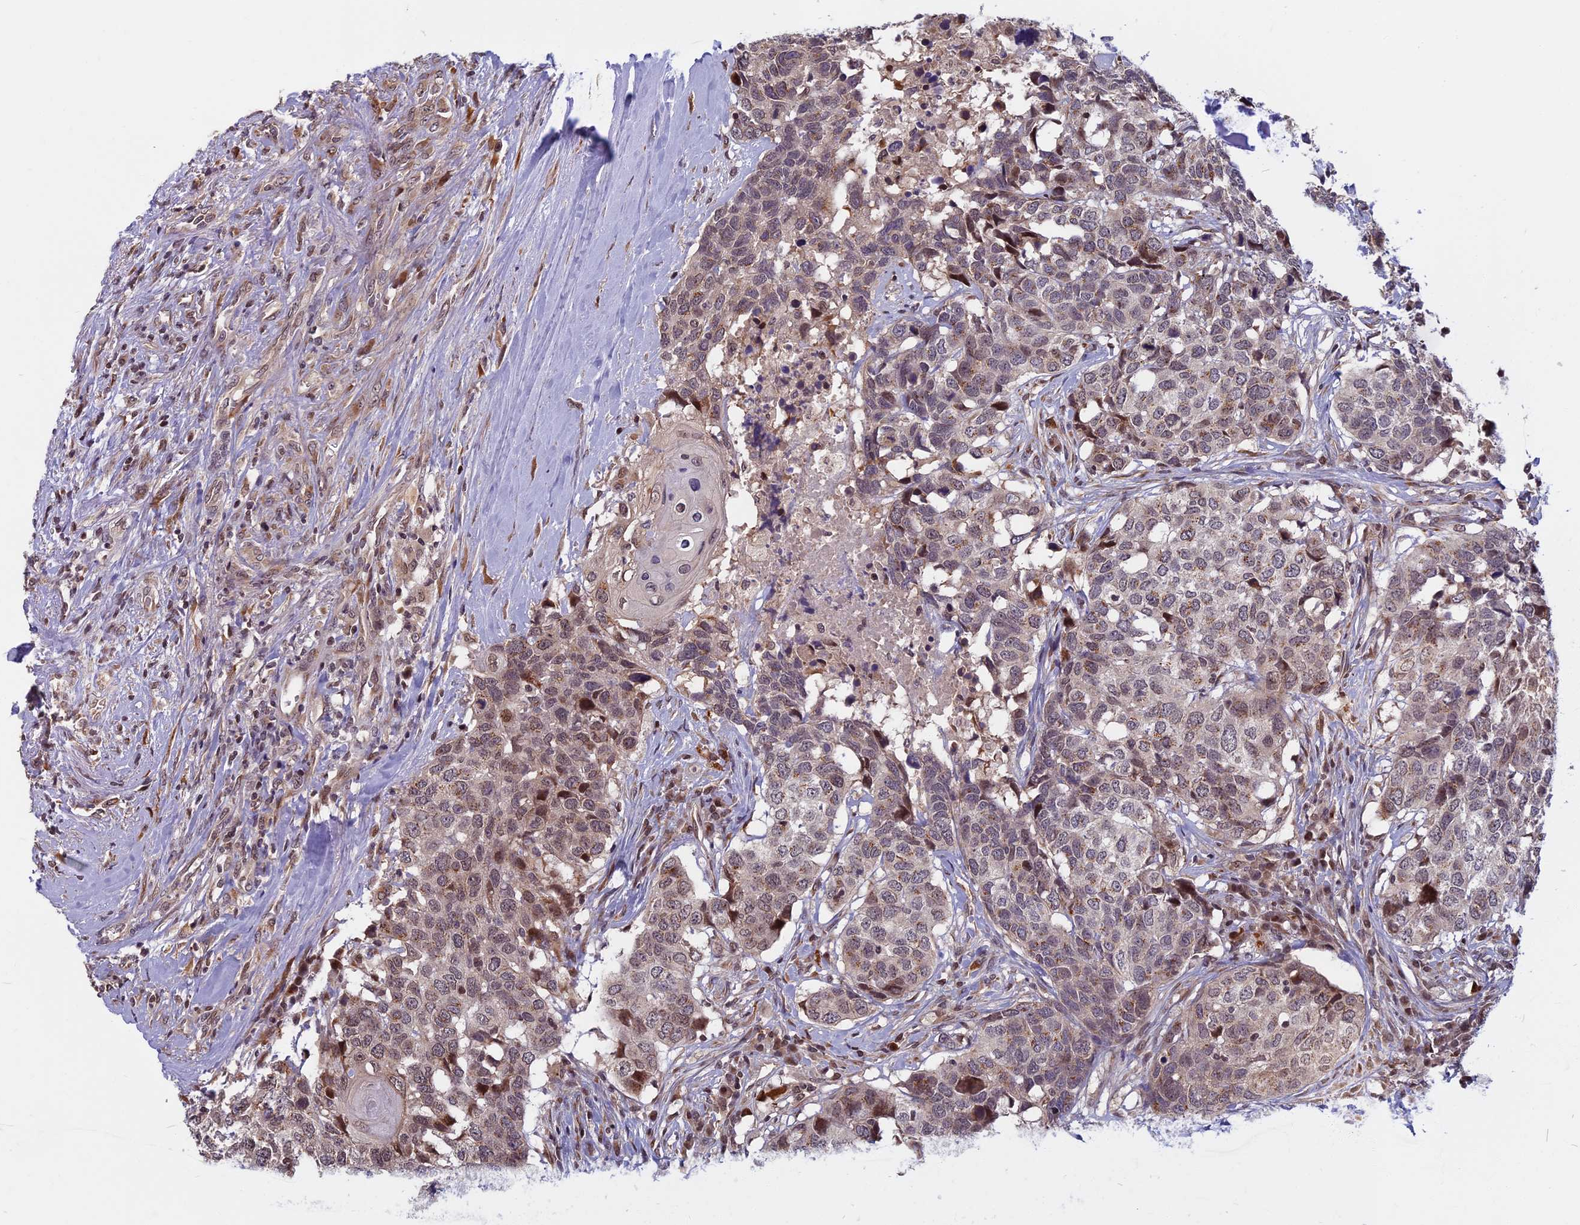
{"staining": {"intensity": "weak", "quantity": "25%-75%", "location": "cytoplasmic/membranous,nuclear"}, "tissue": "head and neck cancer", "cell_type": "Tumor cells", "image_type": "cancer", "snomed": [{"axis": "morphology", "description": "Squamous cell carcinoma, NOS"}, {"axis": "topography", "description": "Head-Neck"}], "caption": "Protein staining of head and neck cancer (squamous cell carcinoma) tissue reveals weak cytoplasmic/membranous and nuclear expression in approximately 25%-75% of tumor cells.", "gene": "CCDC113", "patient": {"sex": "male", "age": 66}}